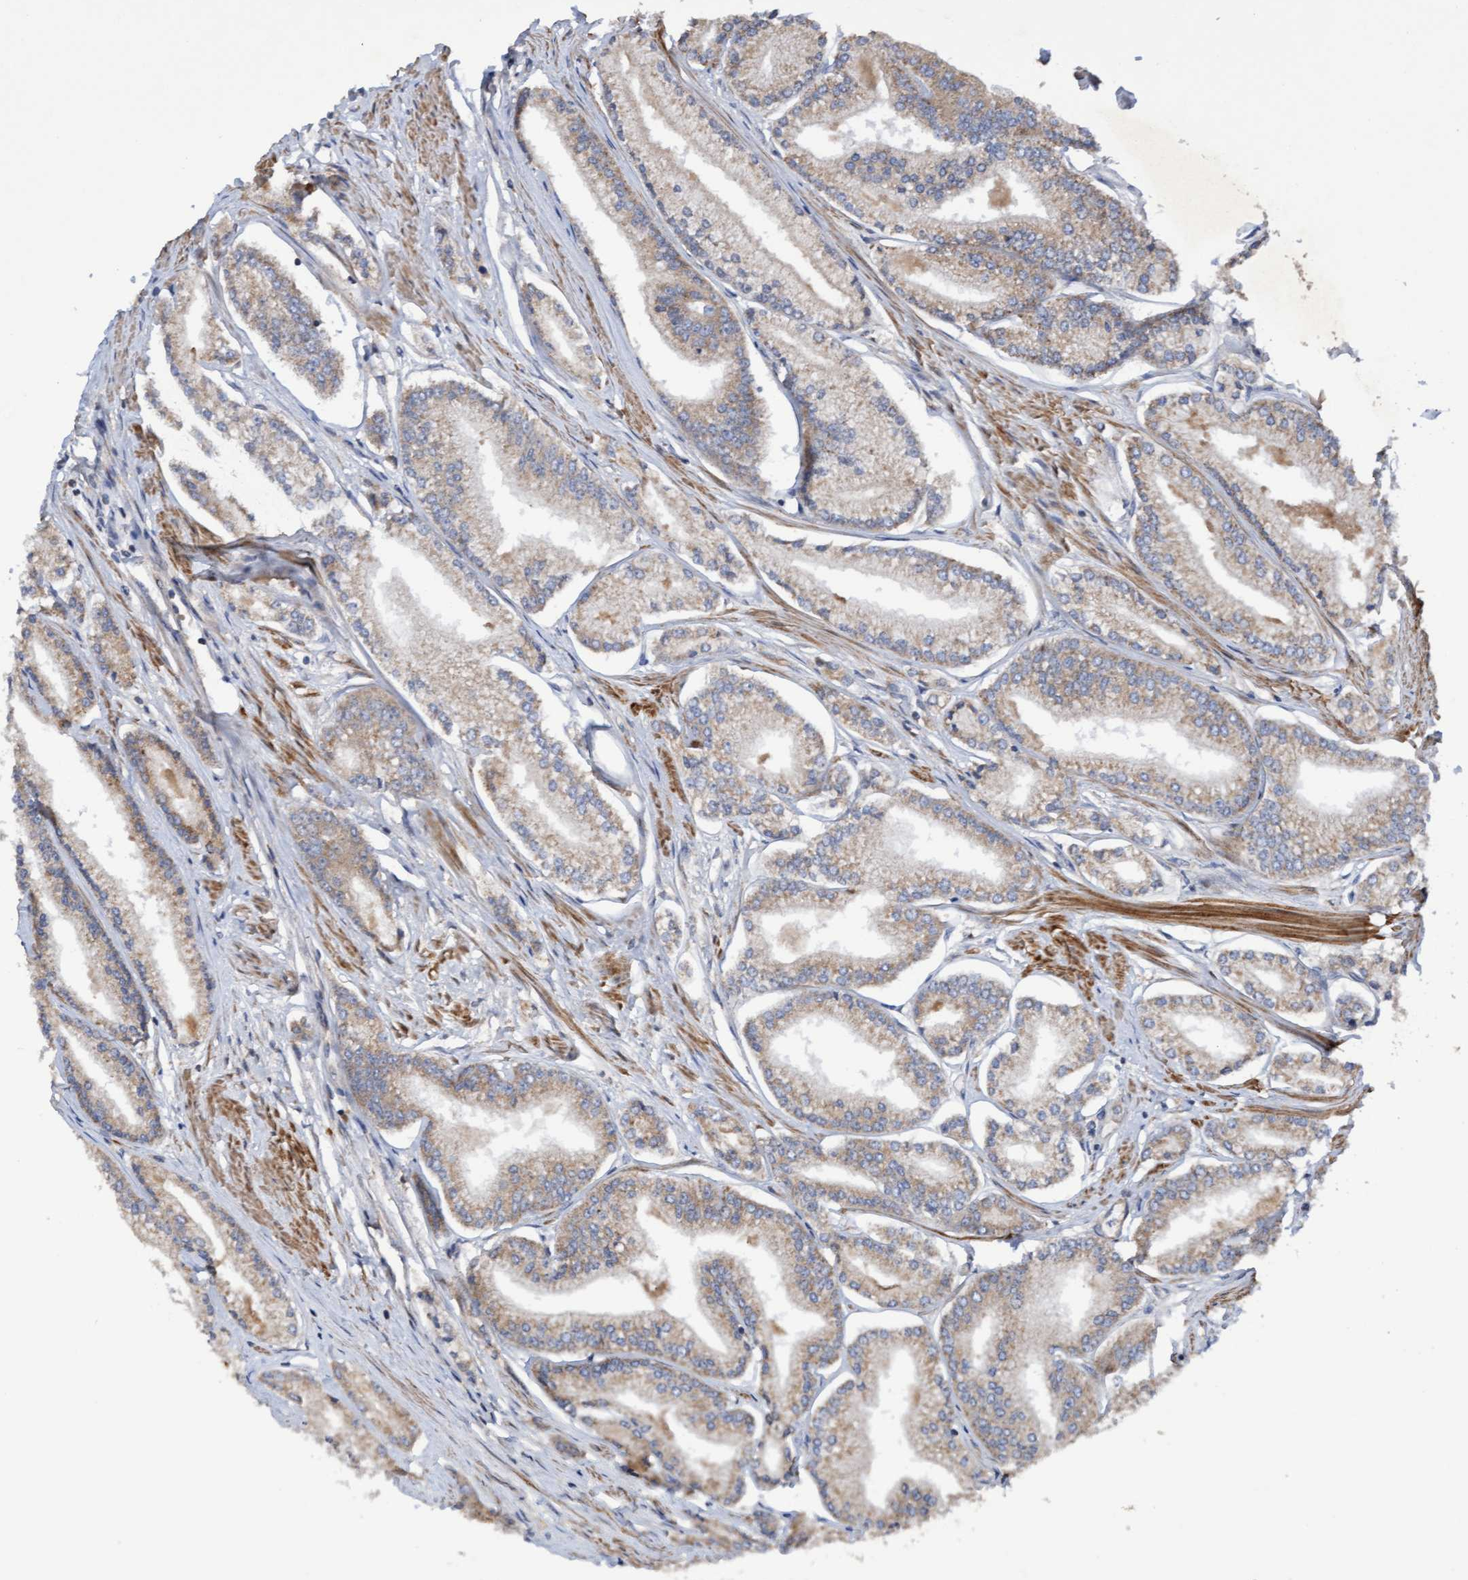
{"staining": {"intensity": "weak", "quantity": ">75%", "location": "cytoplasmic/membranous"}, "tissue": "prostate cancer", "cell_type": "Tumor cells", "image_type": "cancer", "snomed": [{"axis": "morphology", "description": "Adenocarcinoma, Low grade"}, {"axis": "topography", "description": "Prostate"}], "caption": "This is an image of immunohistochemistry (IHC) staining of prostate cancer, which shows weak expression in the cytoplasmic/membranous of tumor cells.", "gene": "ELP5", "patient": {"sex": "male", "age": 52}}